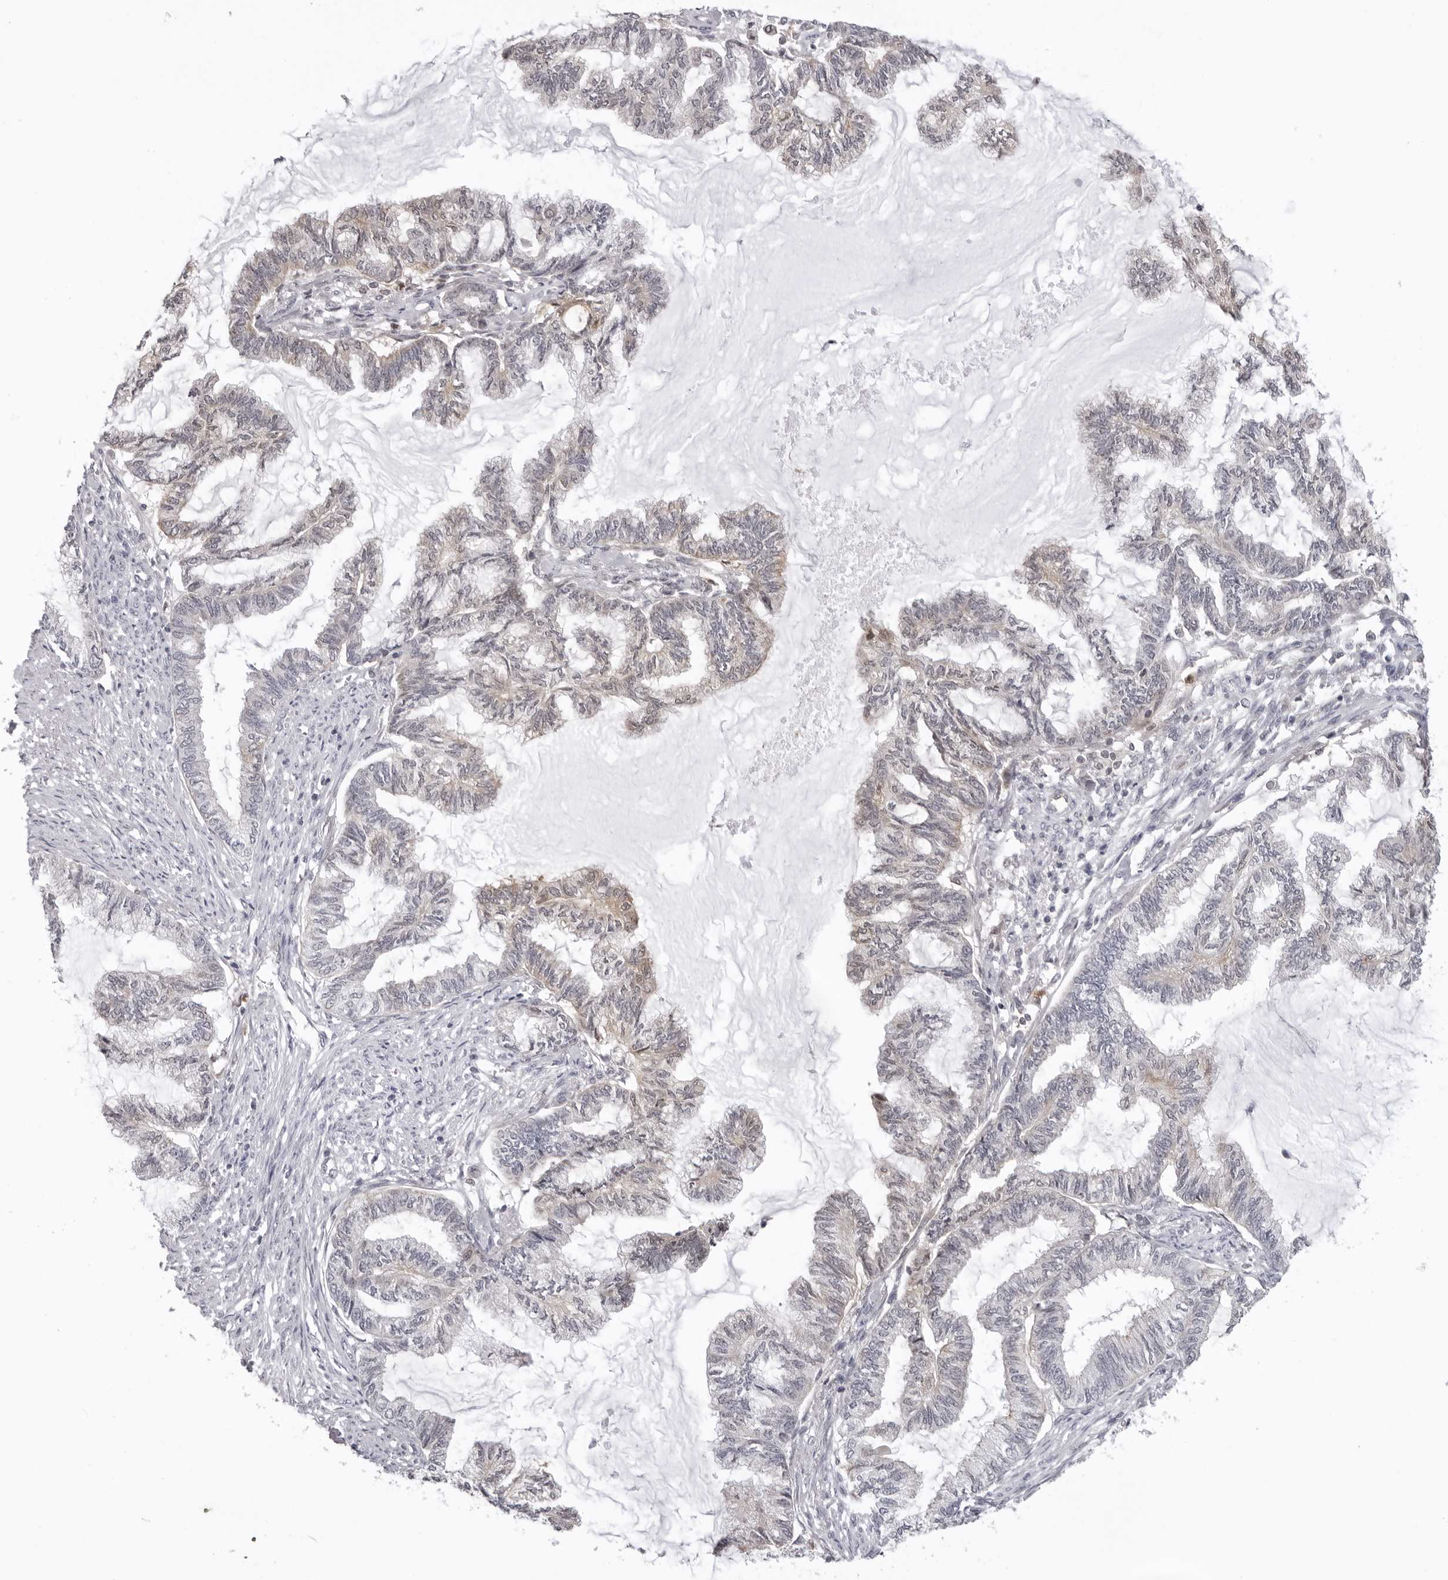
{"staining": {"intensity": "weak", "quantity": "<25%", "location": "cytoplasmic/membranous"}, "tissue": "endometrial cancer", "cell_type": "Tumor cells", "image_type": "cancer", "snomed": [{"axis": "morphology", "description": "Adenocarcinoma, NOS"}, {"axis": "topography", "description": "Endometrium"}], "caption": "IHC of human endometrial adenocarcinoma exhibits no positivity in tumor cells.", "gene": "MRPS15", "patient": {"sex": "female", "age": 86}}